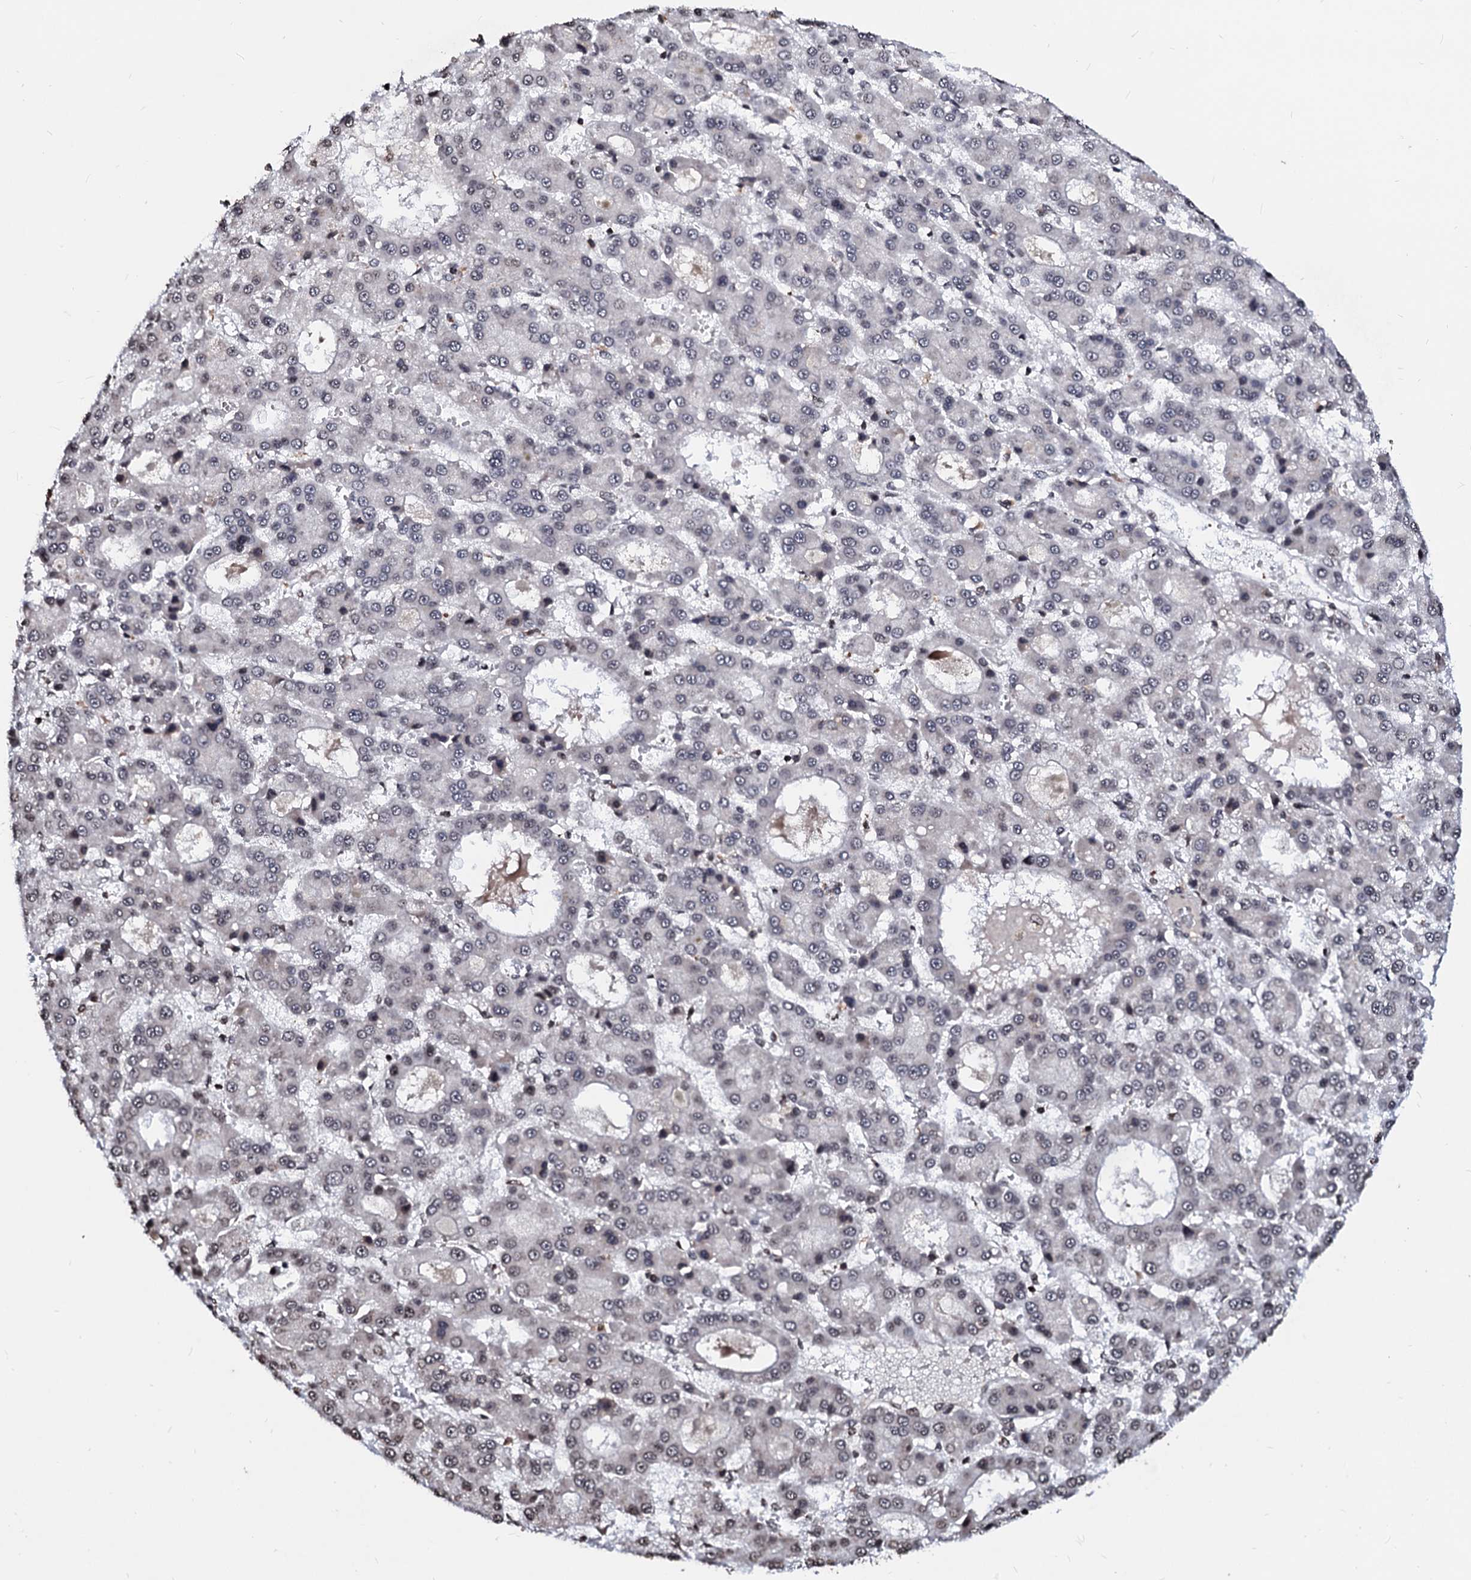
{"staining": {"intensity": "weak", "quantity": "<25%", "location": "nuclear"}, "tissue": "liver cancer", "cell_type": "Tumor cells", "image_type": "cancer", "snomed": [{"axis": "morphology", "description": "Carcinoma, Hepatocellular, NOS"}, {"axis": "topography", "description": "Liver"}], "caption": "There is no significant positivity in tumor cells of liver cancer.", "gene": "LSM11", "patient": {"sex": "male", "age": 70}}